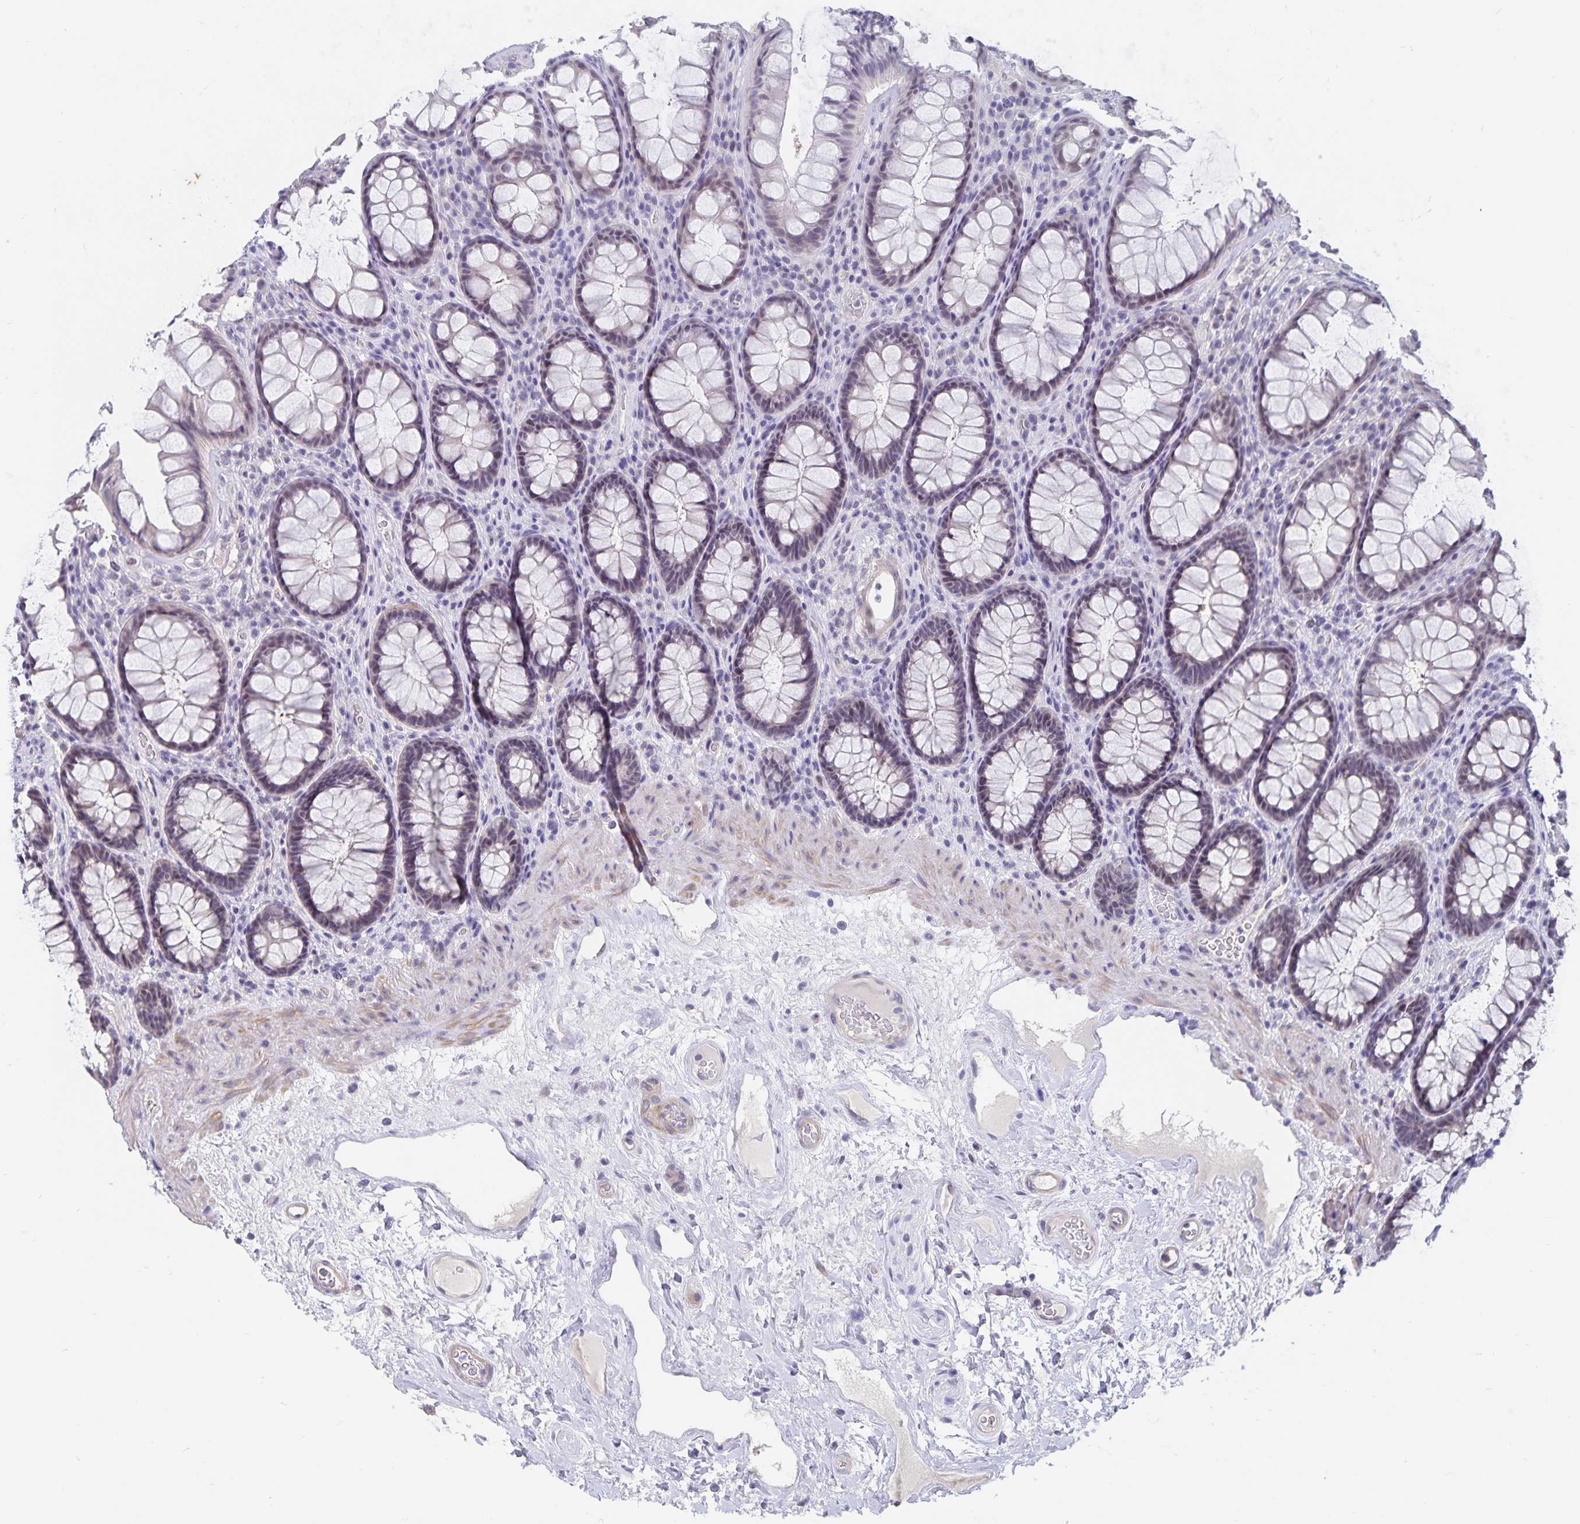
{"staining": {"intensity": "weak", "quantity": "25%-75%", "location": "cytoplasmic/membranous"}, "tissue": "rectum", "cell_type": "Glandular cells", "image_type": "normal", "snomed": [{"axis": "morphology", "description": "Normal tissue, NOS"}, {"axis": "topography", "description": "Rectum"}], "caption": "Glandular cells exhibit weak cytoplasmic/membranous expression in approximately 25%-75% of cells in benign rectum.", "gene": "BAG6", "patient": {"sex": "male", "age": 72}}